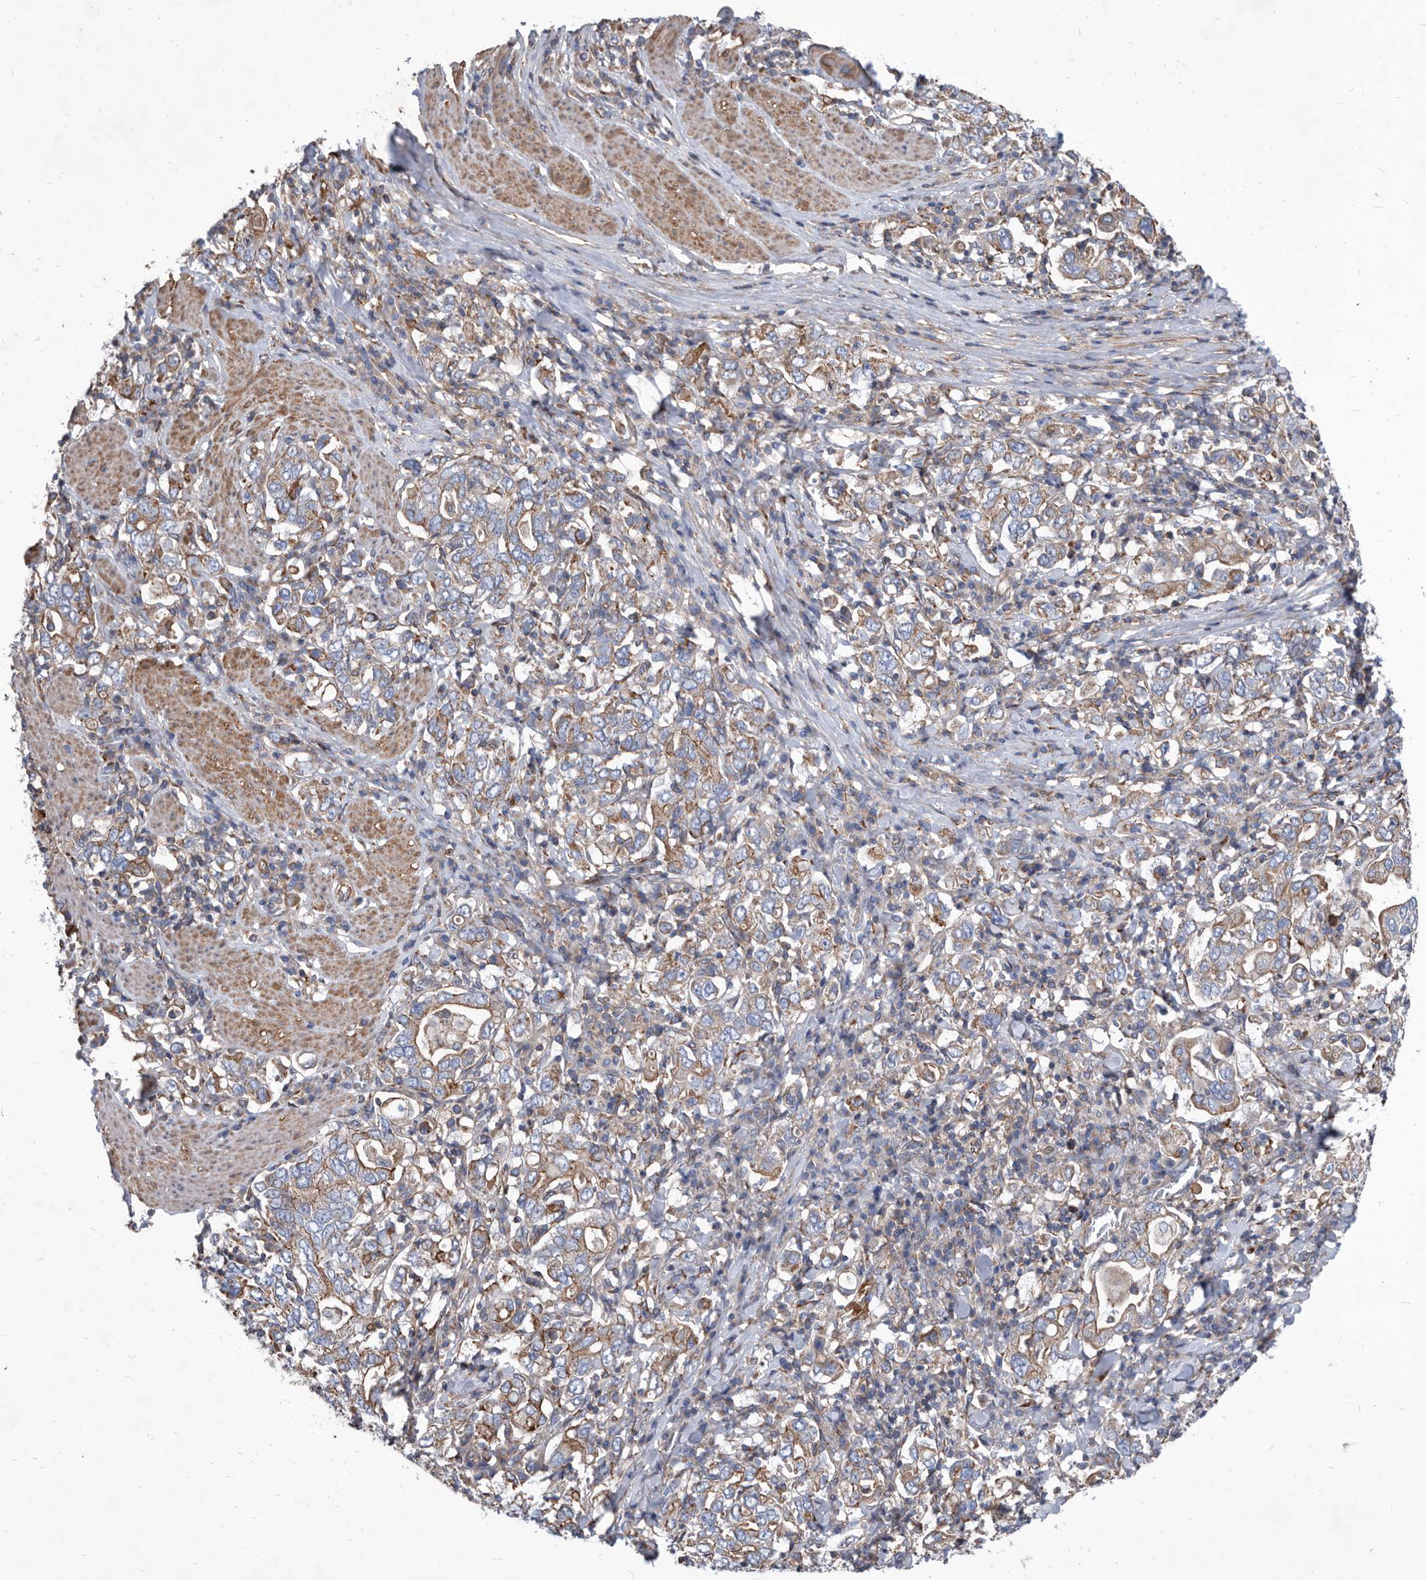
{"staining": {"intensity": "weak", "quantity": ">75%", "location": "cytoplasmic/membranous"}, "tissue": "stomach cancer", "cell_type": "Tumor cells", "image_type": "cancer", "snomed": [{"axis": "morphology", "description": "Adenocarcinoma, NOS"}, {"axis": "topography", "description": "Stomach, upper"}], "caption": "Human stomach cancer stained for a protein (brown) shows weak cytoplasmic/membranous positive expression in approximately >75% of tumor cells.", "gene": "ATP13A3", "patient": {"sex": "male", "age": 62}}